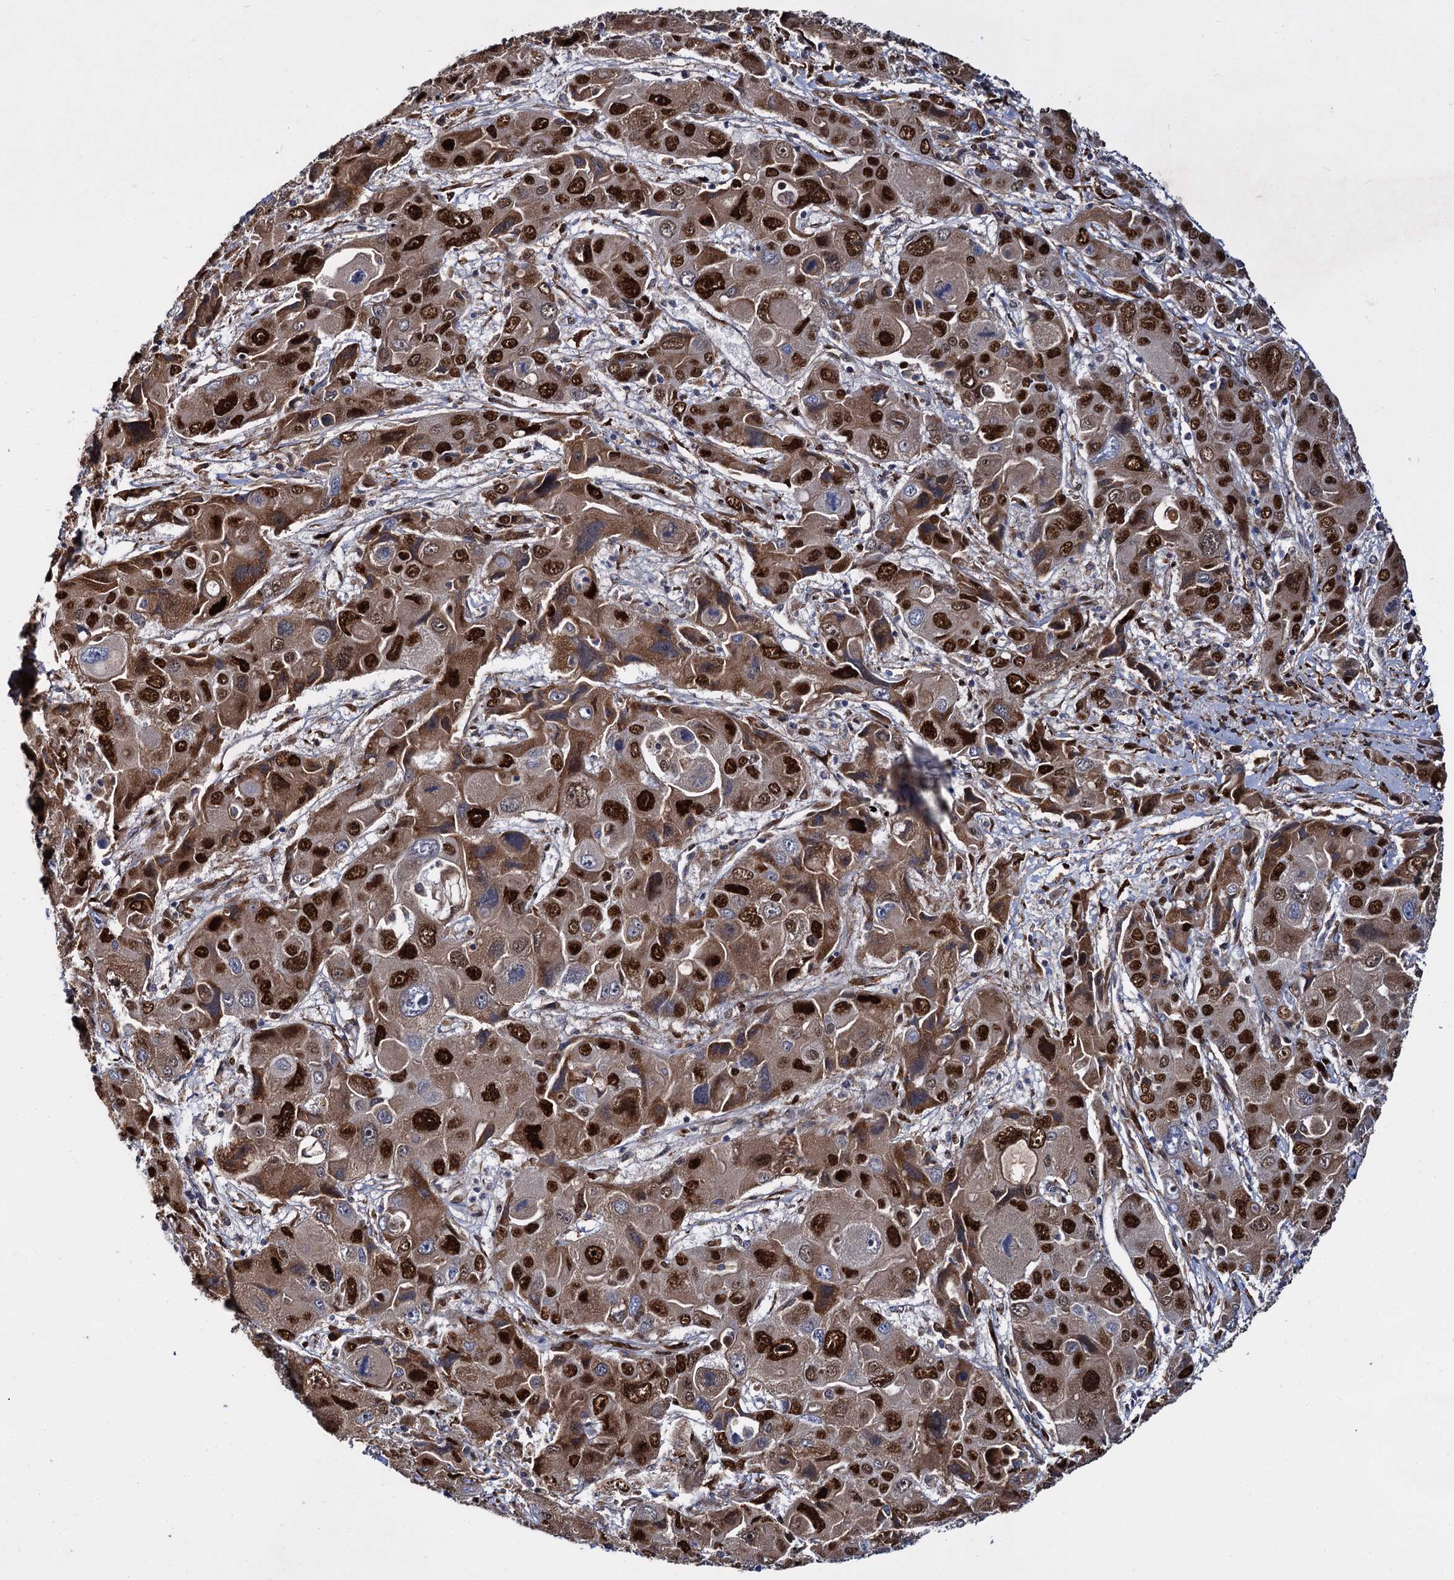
{"staining": {"intensity": "strong", "quantity": "25%-75%", "location": "nuclear"}, "tissue": "liver cancer", "cell_type": "Tumor cells", "image_type": "cancer", "snomed": [{"axis": "morphology", "description": "Cholangiocarcinoma"}, {"axis": "topography", "description": "Liver"}], "caption": "Protein staining of cholangiocarcinoma (liver) tissue displays strong nuclear expression in approximately 25%-75% of tumor cells.", "gene": "ISM2", "patient": {"sex": "male", "age": 67}}